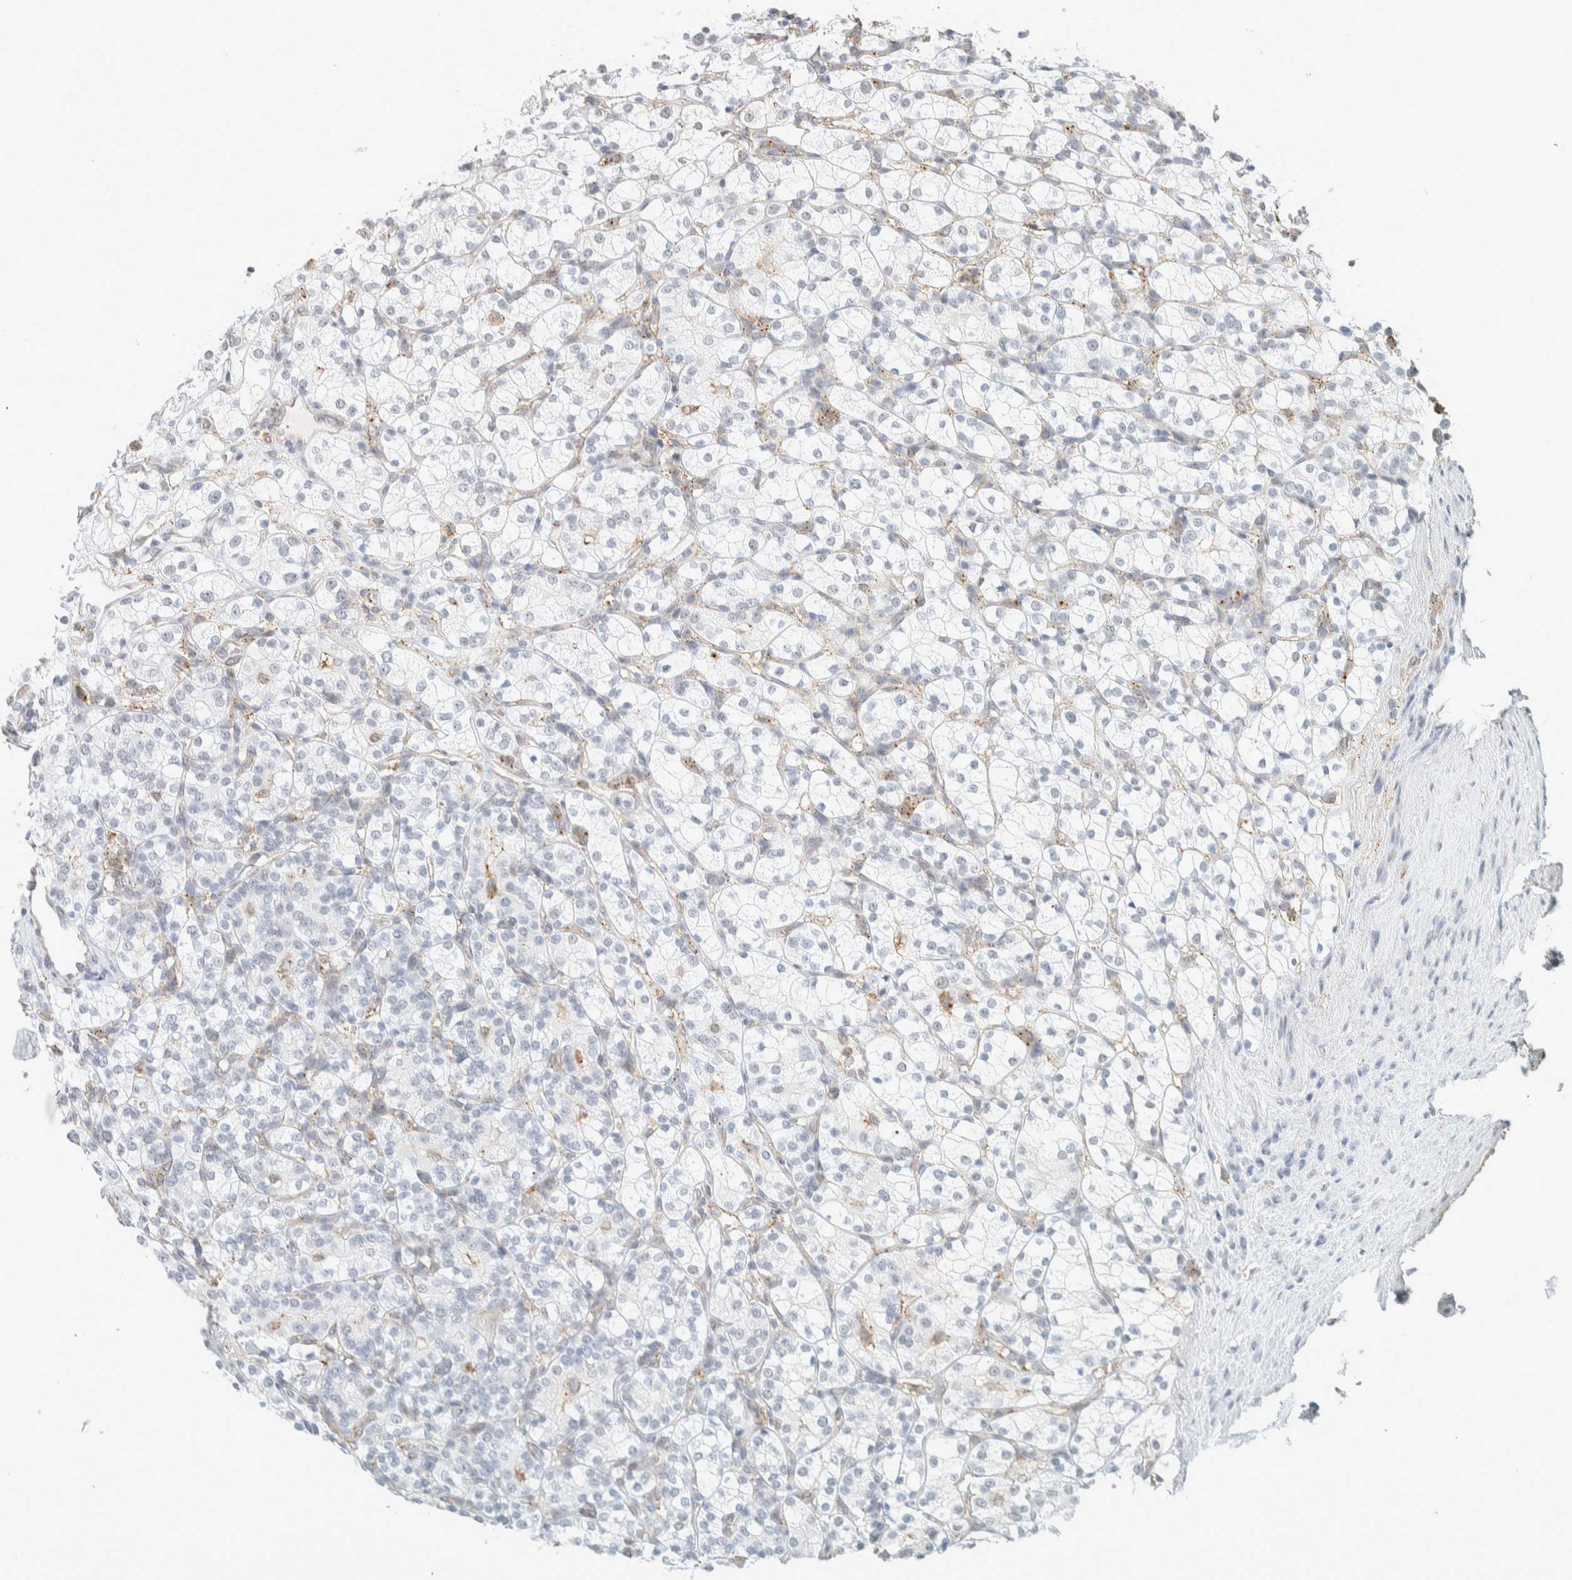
{"staining": {"intensity": "negative", "quantity": "none", "location": "none"}, "tissue": "renal cancer", "cell_type": "Tumor cells", "image_type": "cancer", "snomed": [{"axis": "morphology", "description": "Adenocarcinoma, NOS"}, {"axis": "topography", "description": "Kidney"}], "caption": "A high-resolution histopathology image shows immunohistochemistry staining of renal cancer, which exhibits no significant expression in tumor cells.", "gene": "CDH17", "patient": {"sex": "male", "age": 77}}